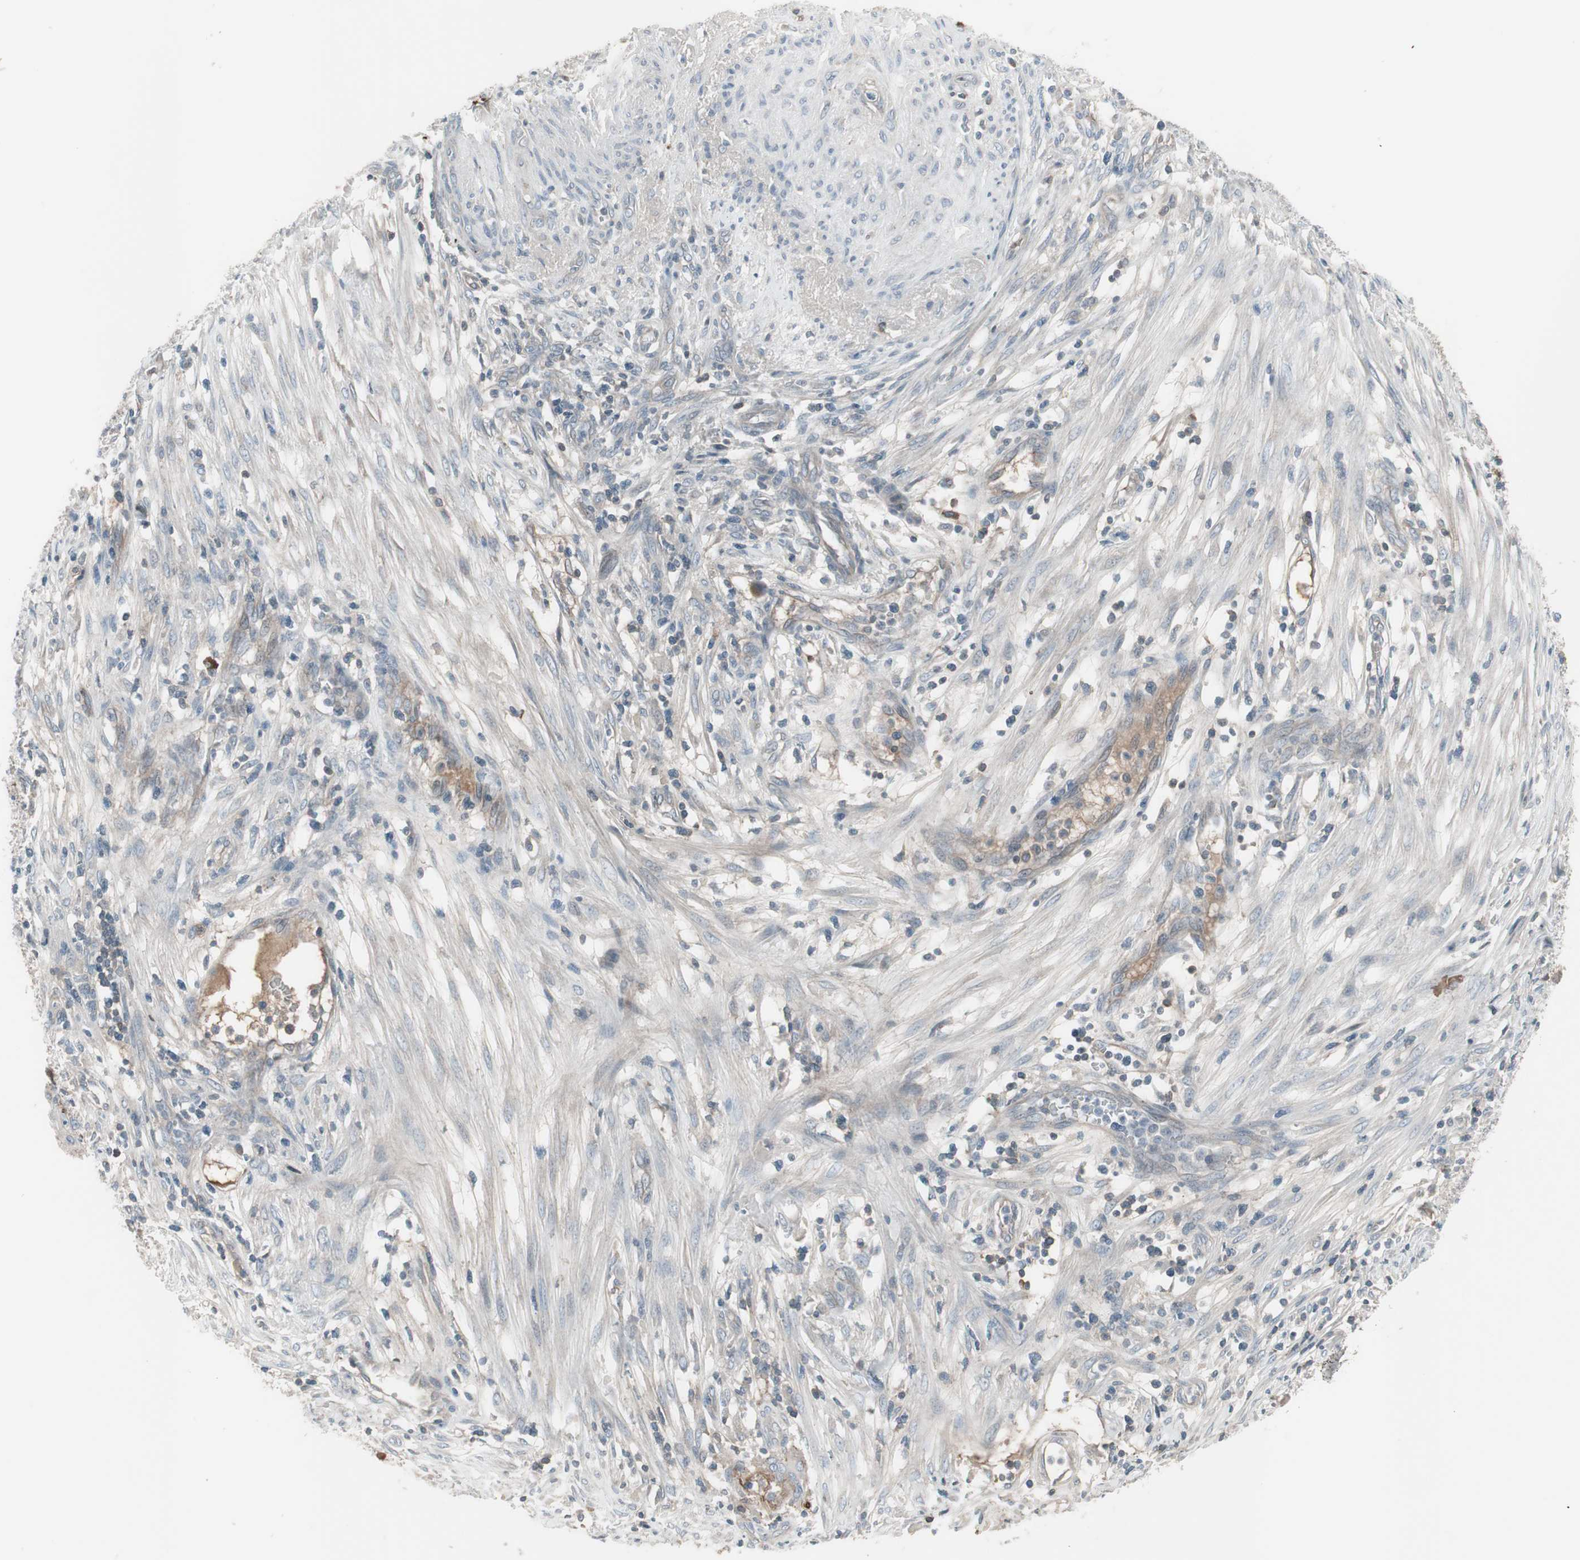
{"staining": {"intensity": "weak", "quantity": "<25%", "location": "cytoplasmic/membranous"}, "tissue": "cervical cancer", "cell_type": "Tumor cells", "image_type": "cancer", "snomed": [{"axis": "morphology", "description": "Squamous cell carcinoma, NOS"}, {"axis": "topography", "description": "Cervix"}], "caption": "This photomicrograph is of cervical cancer (squamous cell carcinoma) stained with immunohistochemistry to label a protein in brown with the nuclei are counter-stained blue. There is no staining in tumor cells.", "gene": "ZSCAN32", "patient": {"sex": "female", "age": 70}}